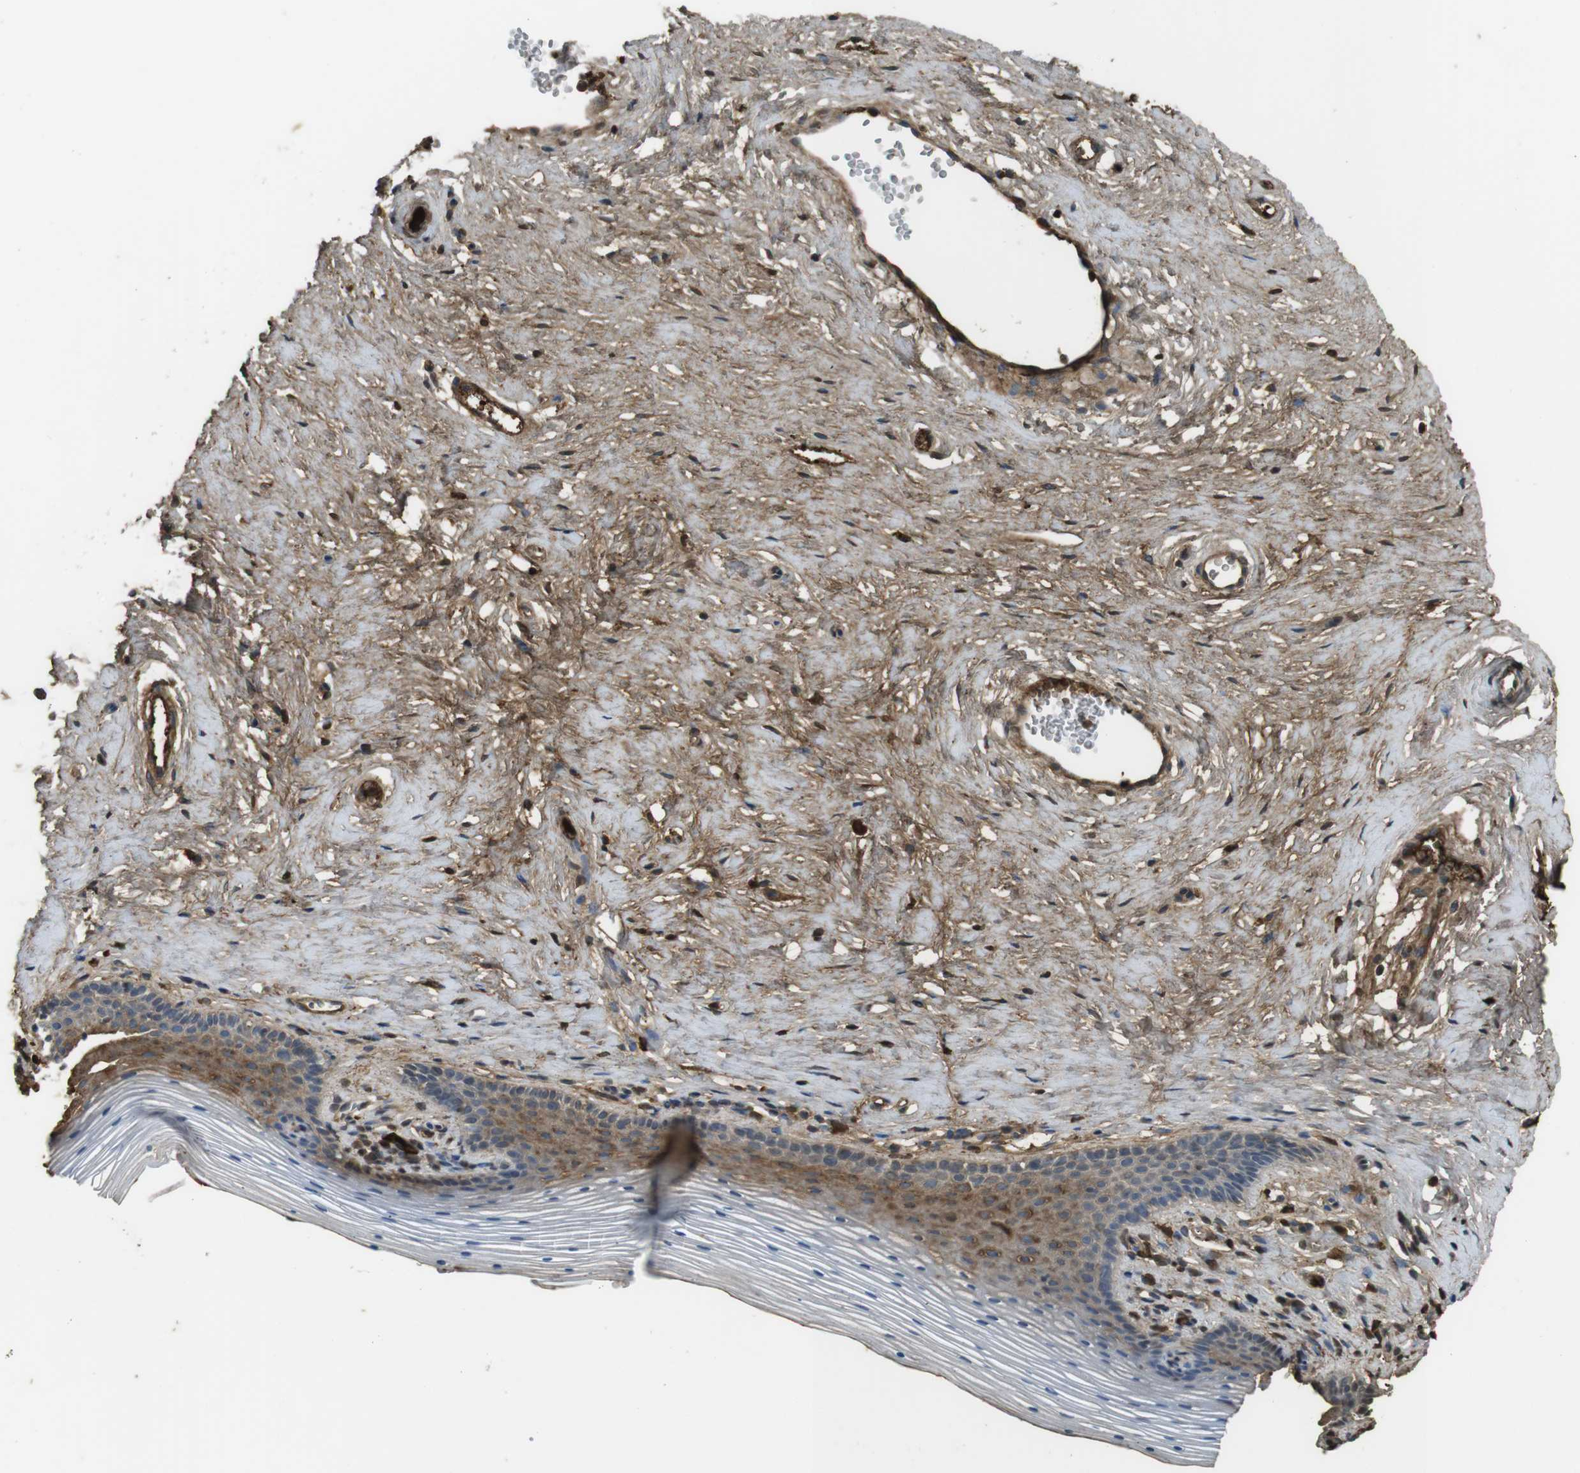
{"staining": {"intensity": "moderate", "quantity": "25%-75%", "location": "cytoplasmic/membranous"}, "tissue": "vagina", "cell_type": "Squamous epithelial cells", "image_type": "normal", "snomed": [{"axis": "morphology", "description": "Normal tissue, NOS"}, {"axis": "topography", "description": "Vagina"}], "caption": "This photomicrograph reveals IHC staining of benign vagina, with medium moderate cytoplasmic/membranous expression in approximately 25%-75% of squamous epithelial cells.", "gene": "LTBP4", "patient": {"sex": "female", "age": 32}}